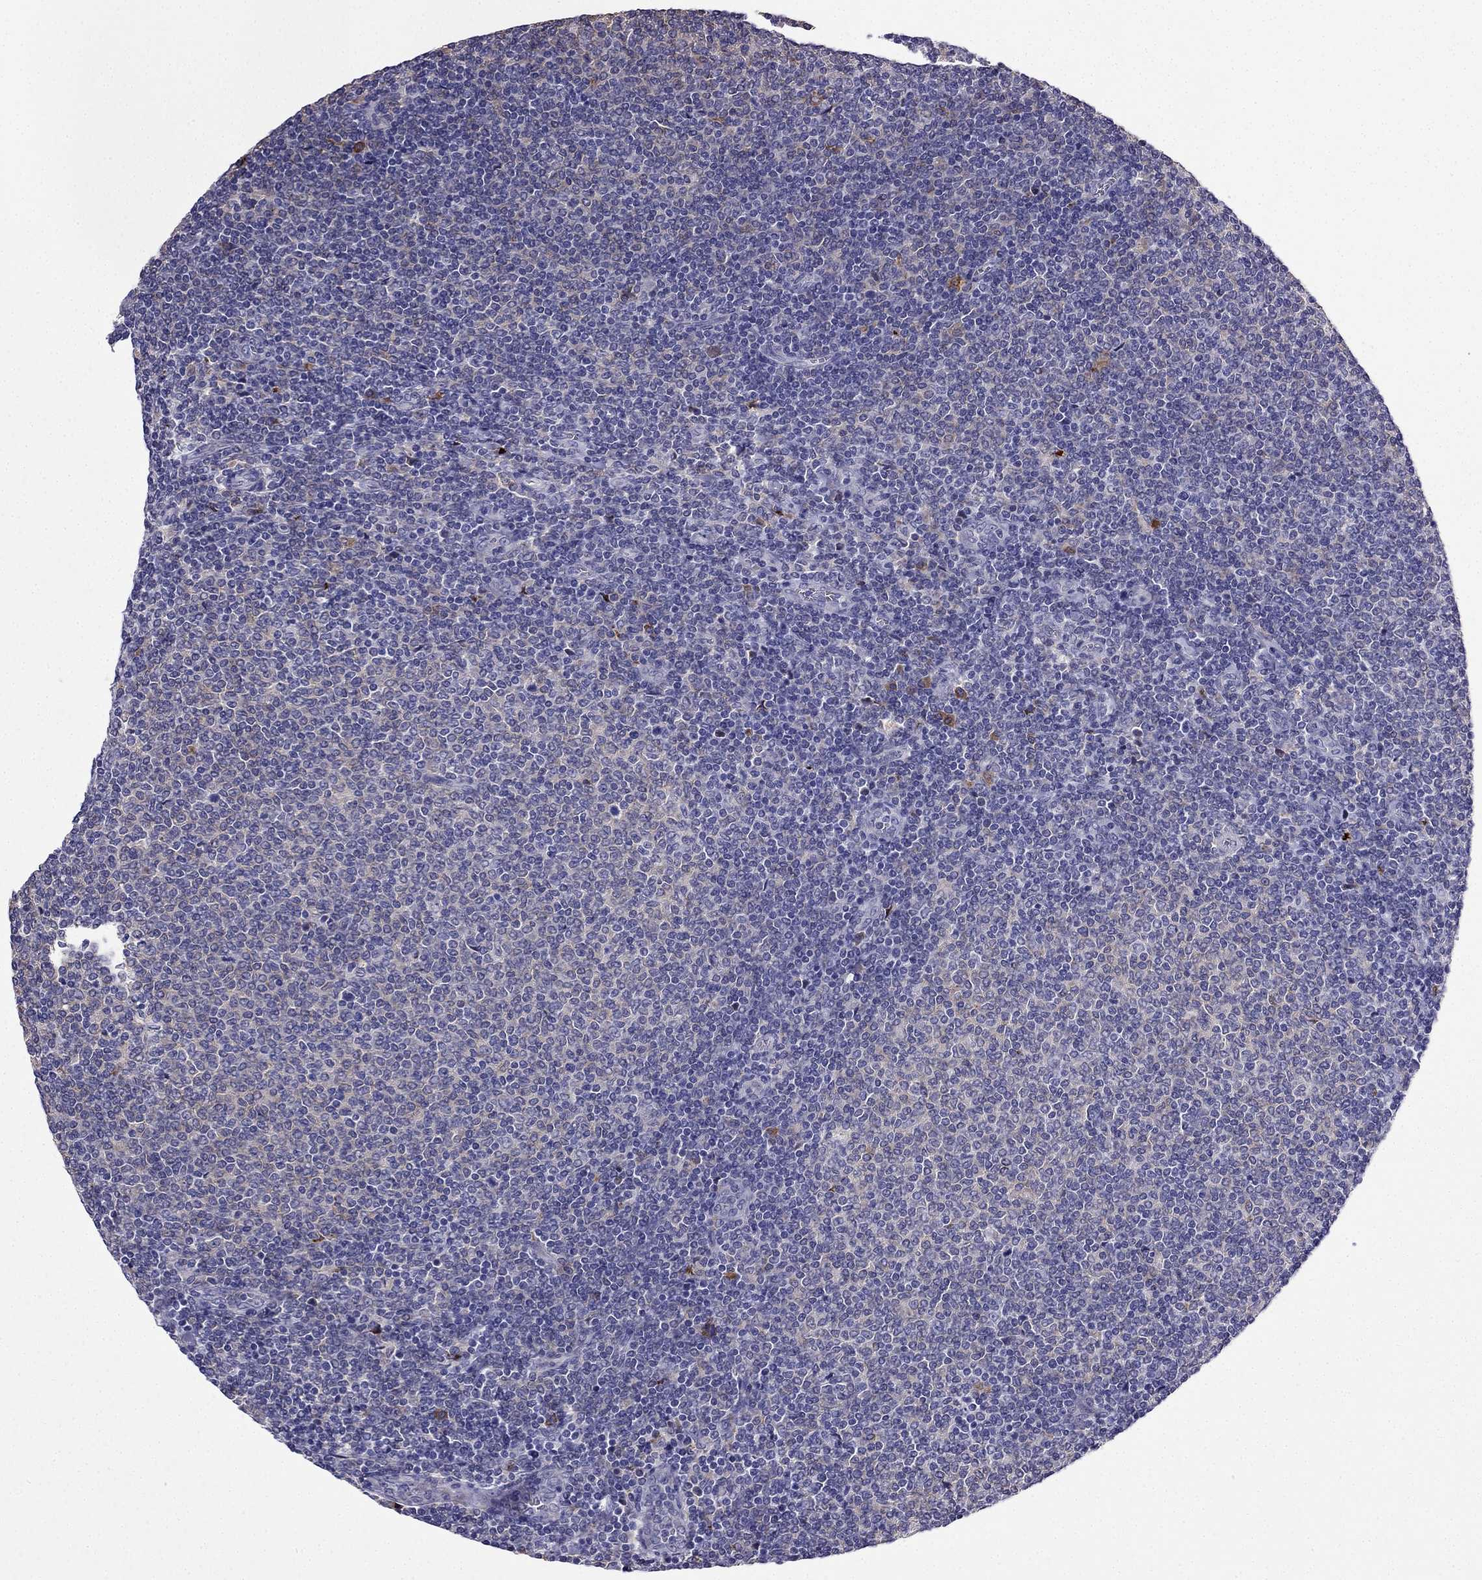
{"staining": {"intensity": "negative", "quantity": "none", "location": "none"}, "tissue": "lymphoma", "cell_type": "Tumor cells", "image_type": "cancer", "snomed": [{"axis": "morphology", "description": "Malignant lymphoma, non-Hodgkin's type, Low grade"}, {"axis": "topography", "description": "Lymph node"}], "caption": "Tumor cells are negative for brown protein staining in lymphoma.", "gene": "TSSK4", "patient": {"sex": "male", "age": 52}}